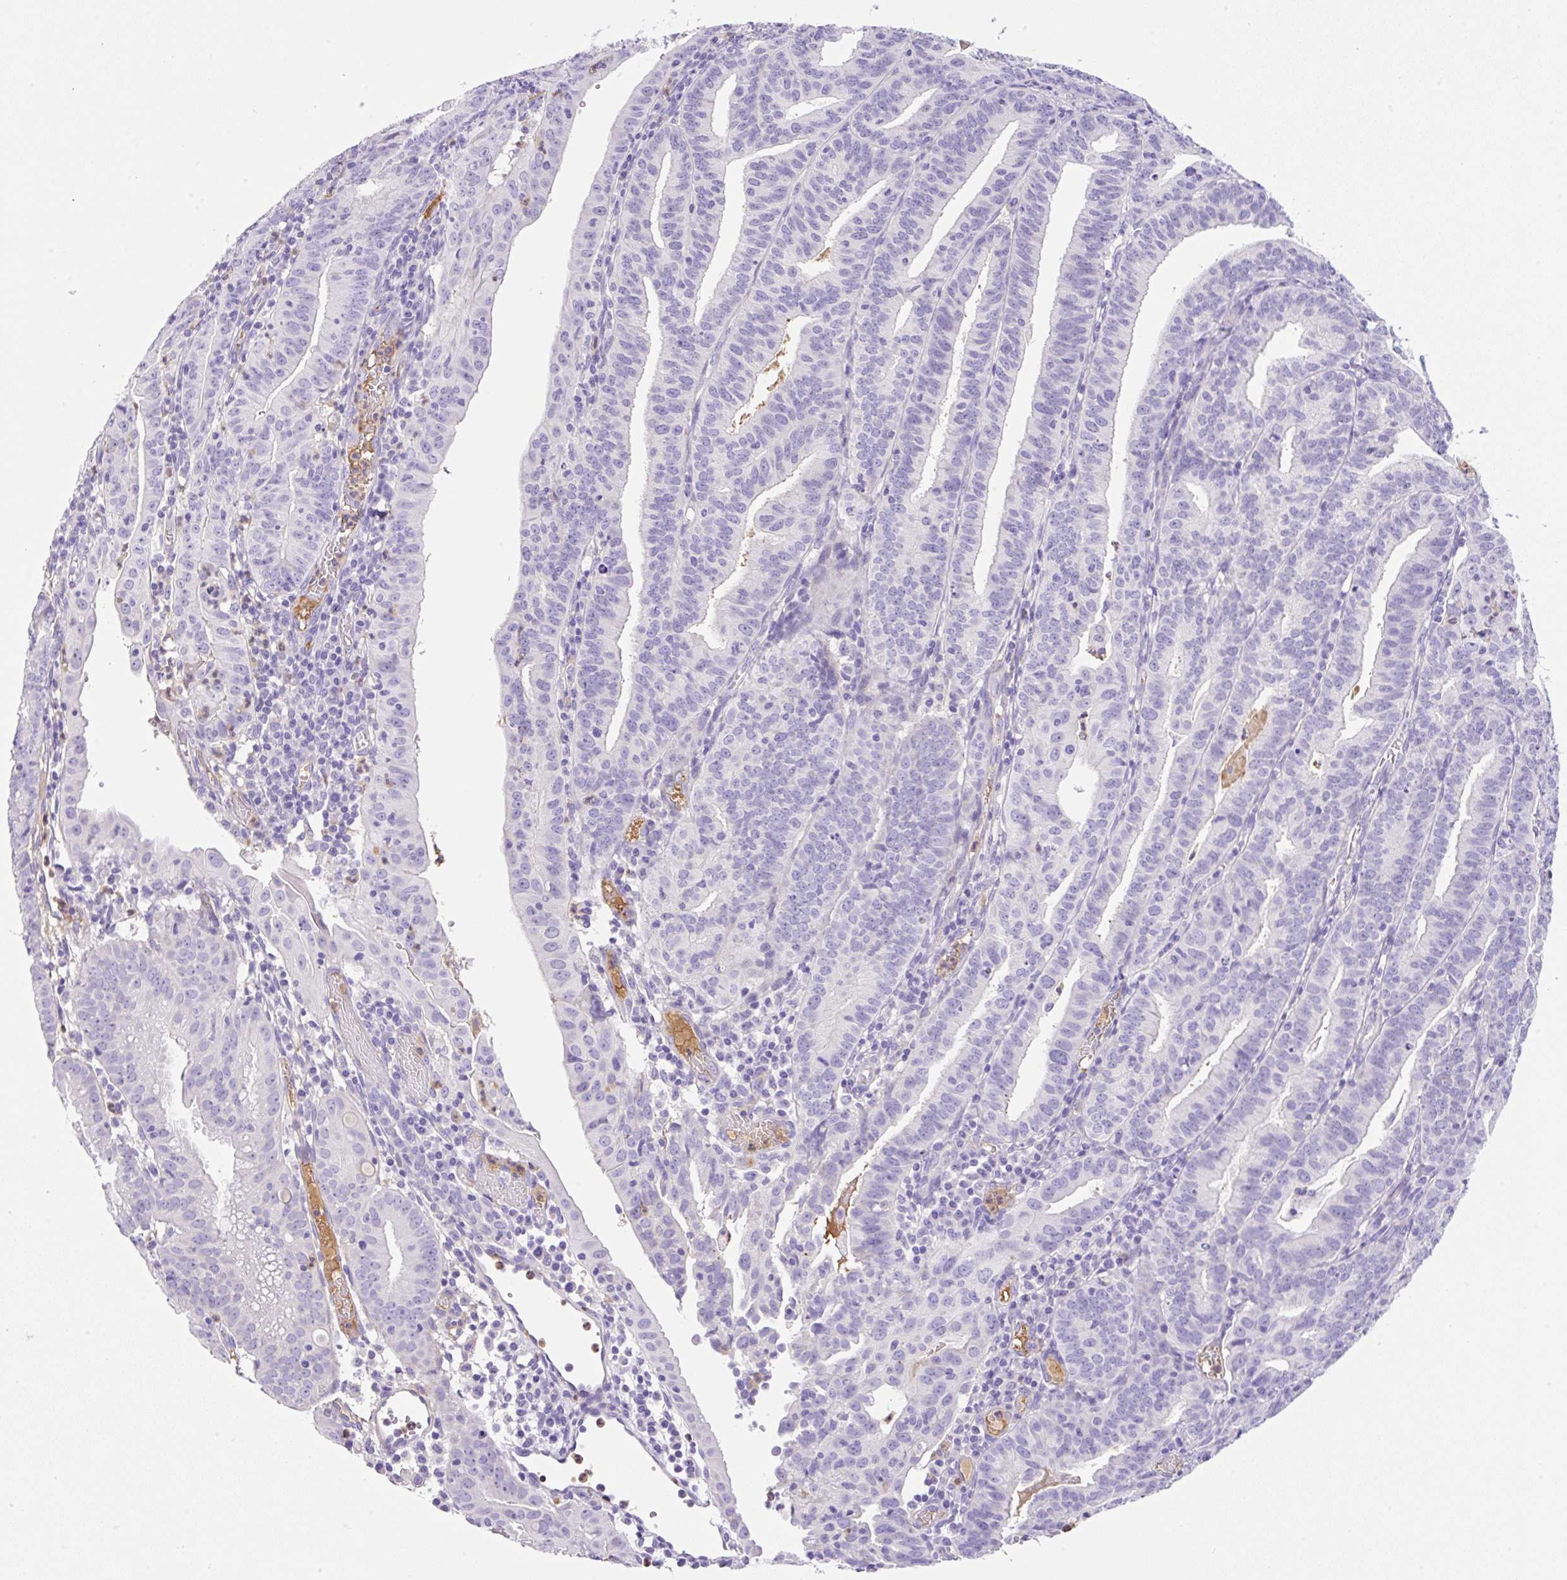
{"staining": {"intensity": "negative", "quantity": "none", "location": "none"}, "tissue": "endometrial cancer", "cell_type": "Tumor cells", "image_type": "cancer", "snomed": [{"axis": "morphology", "description": "Adenocarcinoma, NOS"}, {"axis": "topography", "description": "Endometrium"}], "caption": "Endometrial adenocarcinoma stained for a protein using immunohistochemistry shows no positivity tumor cells.", "gene": "TDRD15", "patient": {"sex": "female", "age": 60}}